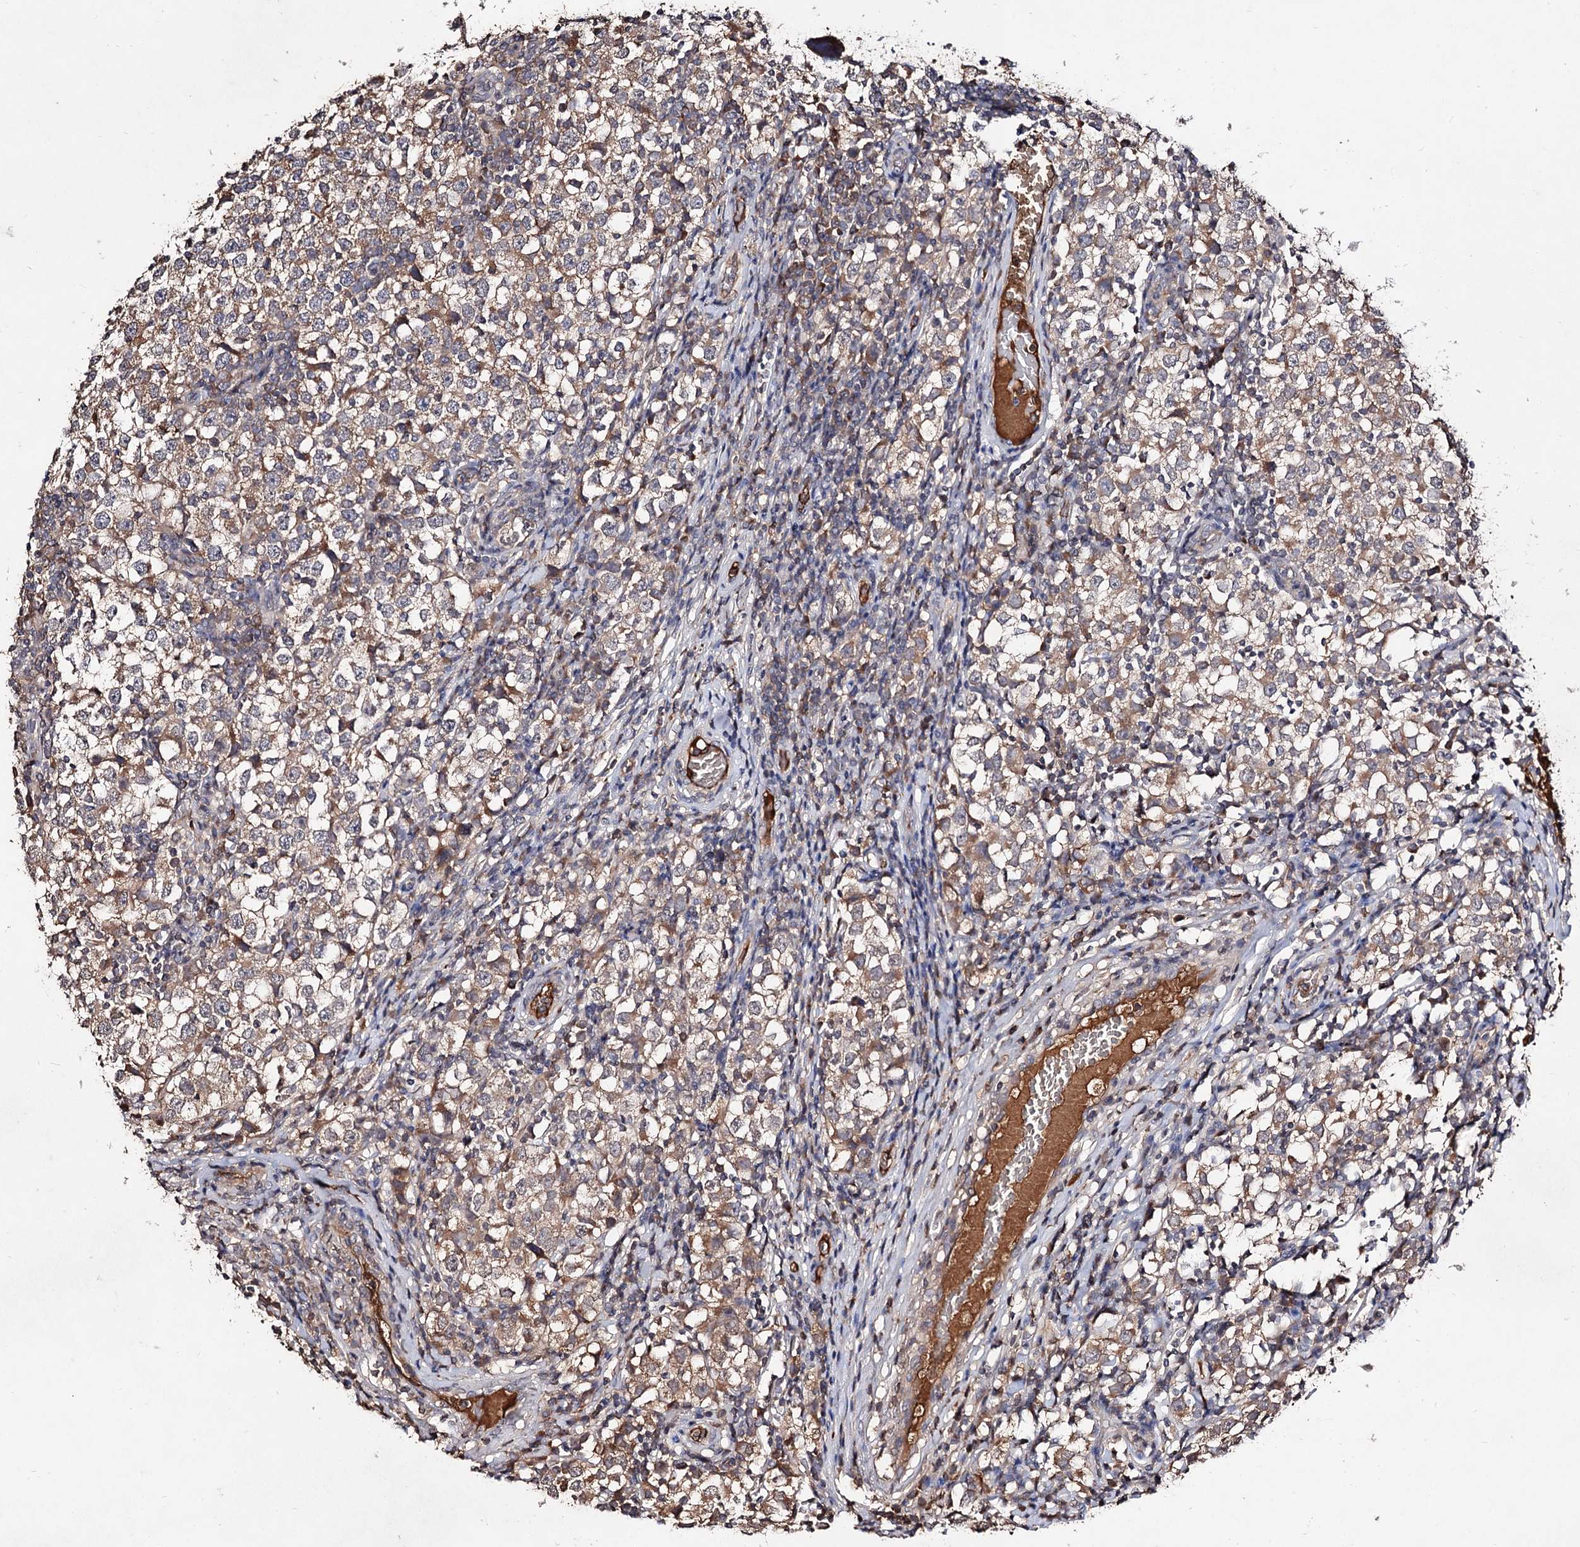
{"staining": {"intensity": "moderate", "quantity": ">75%", "location": "cytoplasmic/membranous"}, "tissue": "testis cancer", "cell_type": "Tumor cells", "image_type": "cancer", "snomed": [{"axis": "morphology", "description": "Seminoma, NOS"}, {"axis": "topography", "description": "Testis"}], "caption": "Immunohistochemistry (IHC) of testis seminoma shows medium levels of moderate cytoplasmic/membranous expression in approximately >75% of tumor cells. Nuclei are stained in blue.", "gene": "ARFIP2", "patient": {"sex": "male", "age": 65}}